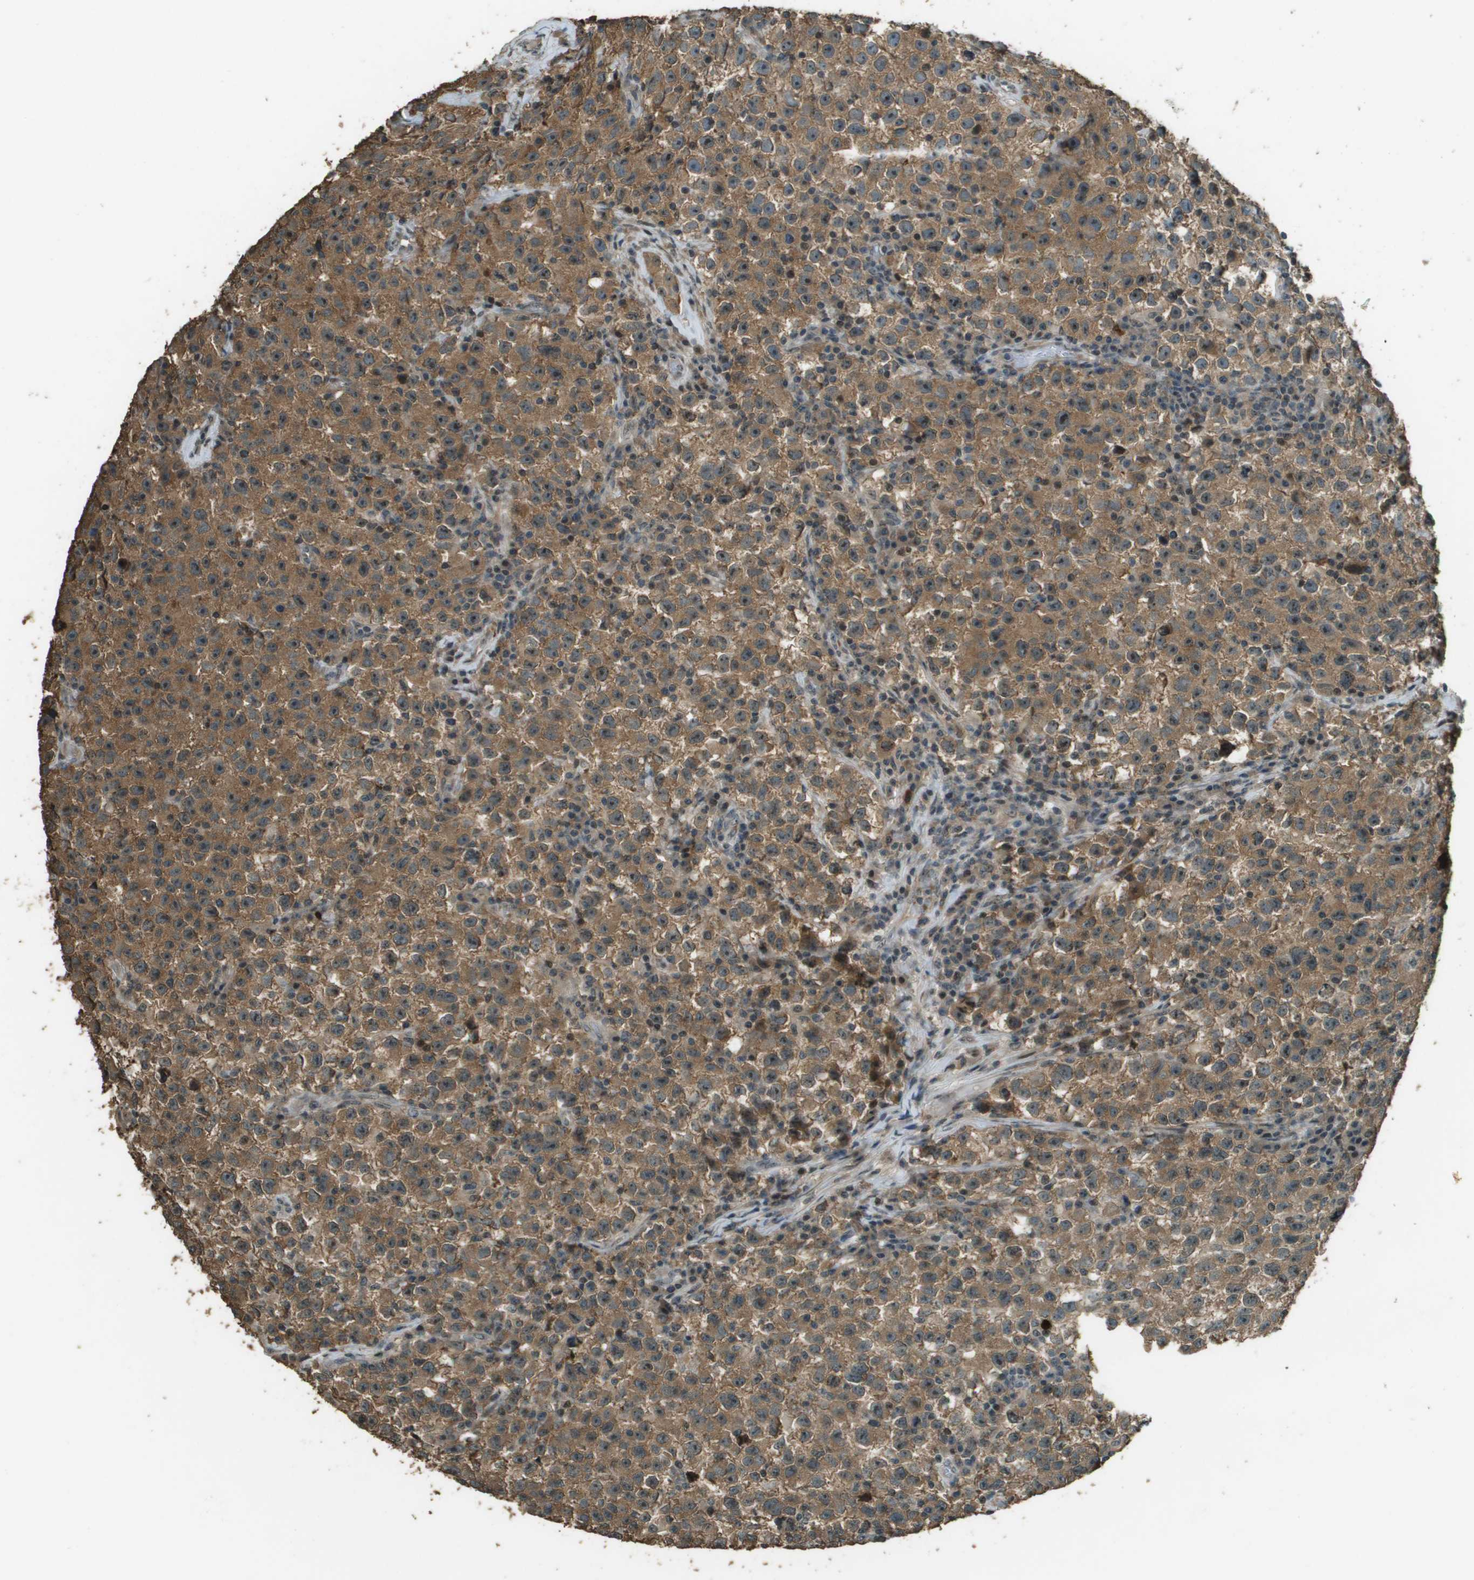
{"staining": {"intensity": "moderate", "quantity": ">75%", "location": "cytoplasmic/membranous"}, "tissue": "testis cancer", "cell_type": "Tumor cells", "image_type": "cancer", "snomed": [{"axis": "morphology", "description": "Seminoma, NOS"}, {"axis": "topography", "description": "Testis"}], "caption": "IHC (DAB) staining of human testis seminoma demonstrates moderate cytoplasmic/membranous protein expression in about >75% of tumor cells.", "gene": "SDC3", "patient": {"sex": "male", "age": 22}}